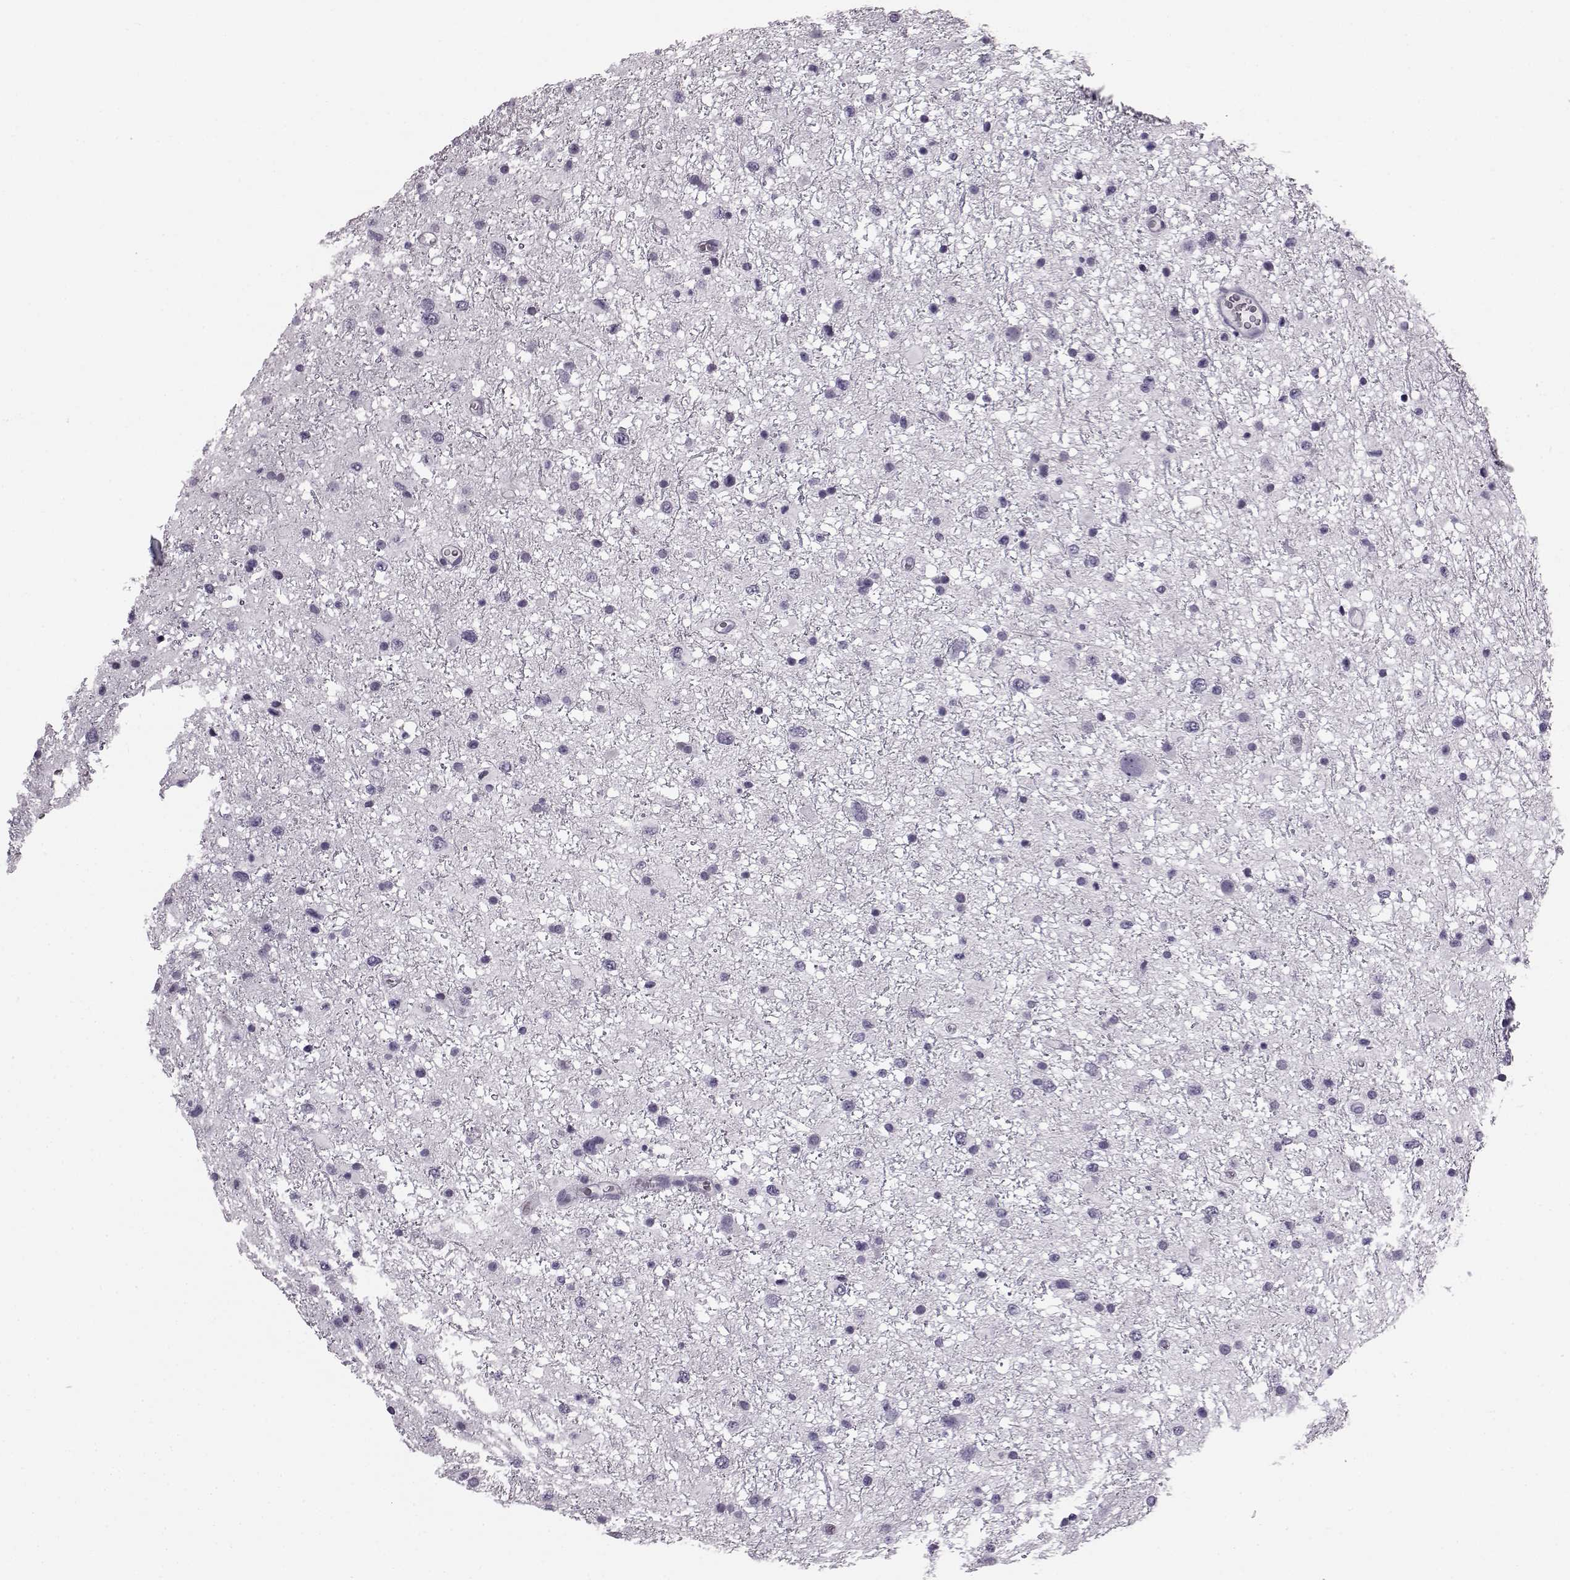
{"staining": {"intensity": "negative", "quantity": "none", "location": "none"}, "tissue": "glioma", "cell_type": "Tumor cells", "image_type": "cancer", "snomed": [{"axis": "morphology", "description": "Glioma, malignant, Low grade"}, {"axis": "topography", "description": "Brain"}], "caption": "The photomicrograph shows no staining of tumor cells in low-grade glioma (malignant). (DAB immunohistochemistry, high magnification).", "gene": "JSRP1", "patient": {"sex": "female", "age": 32}}